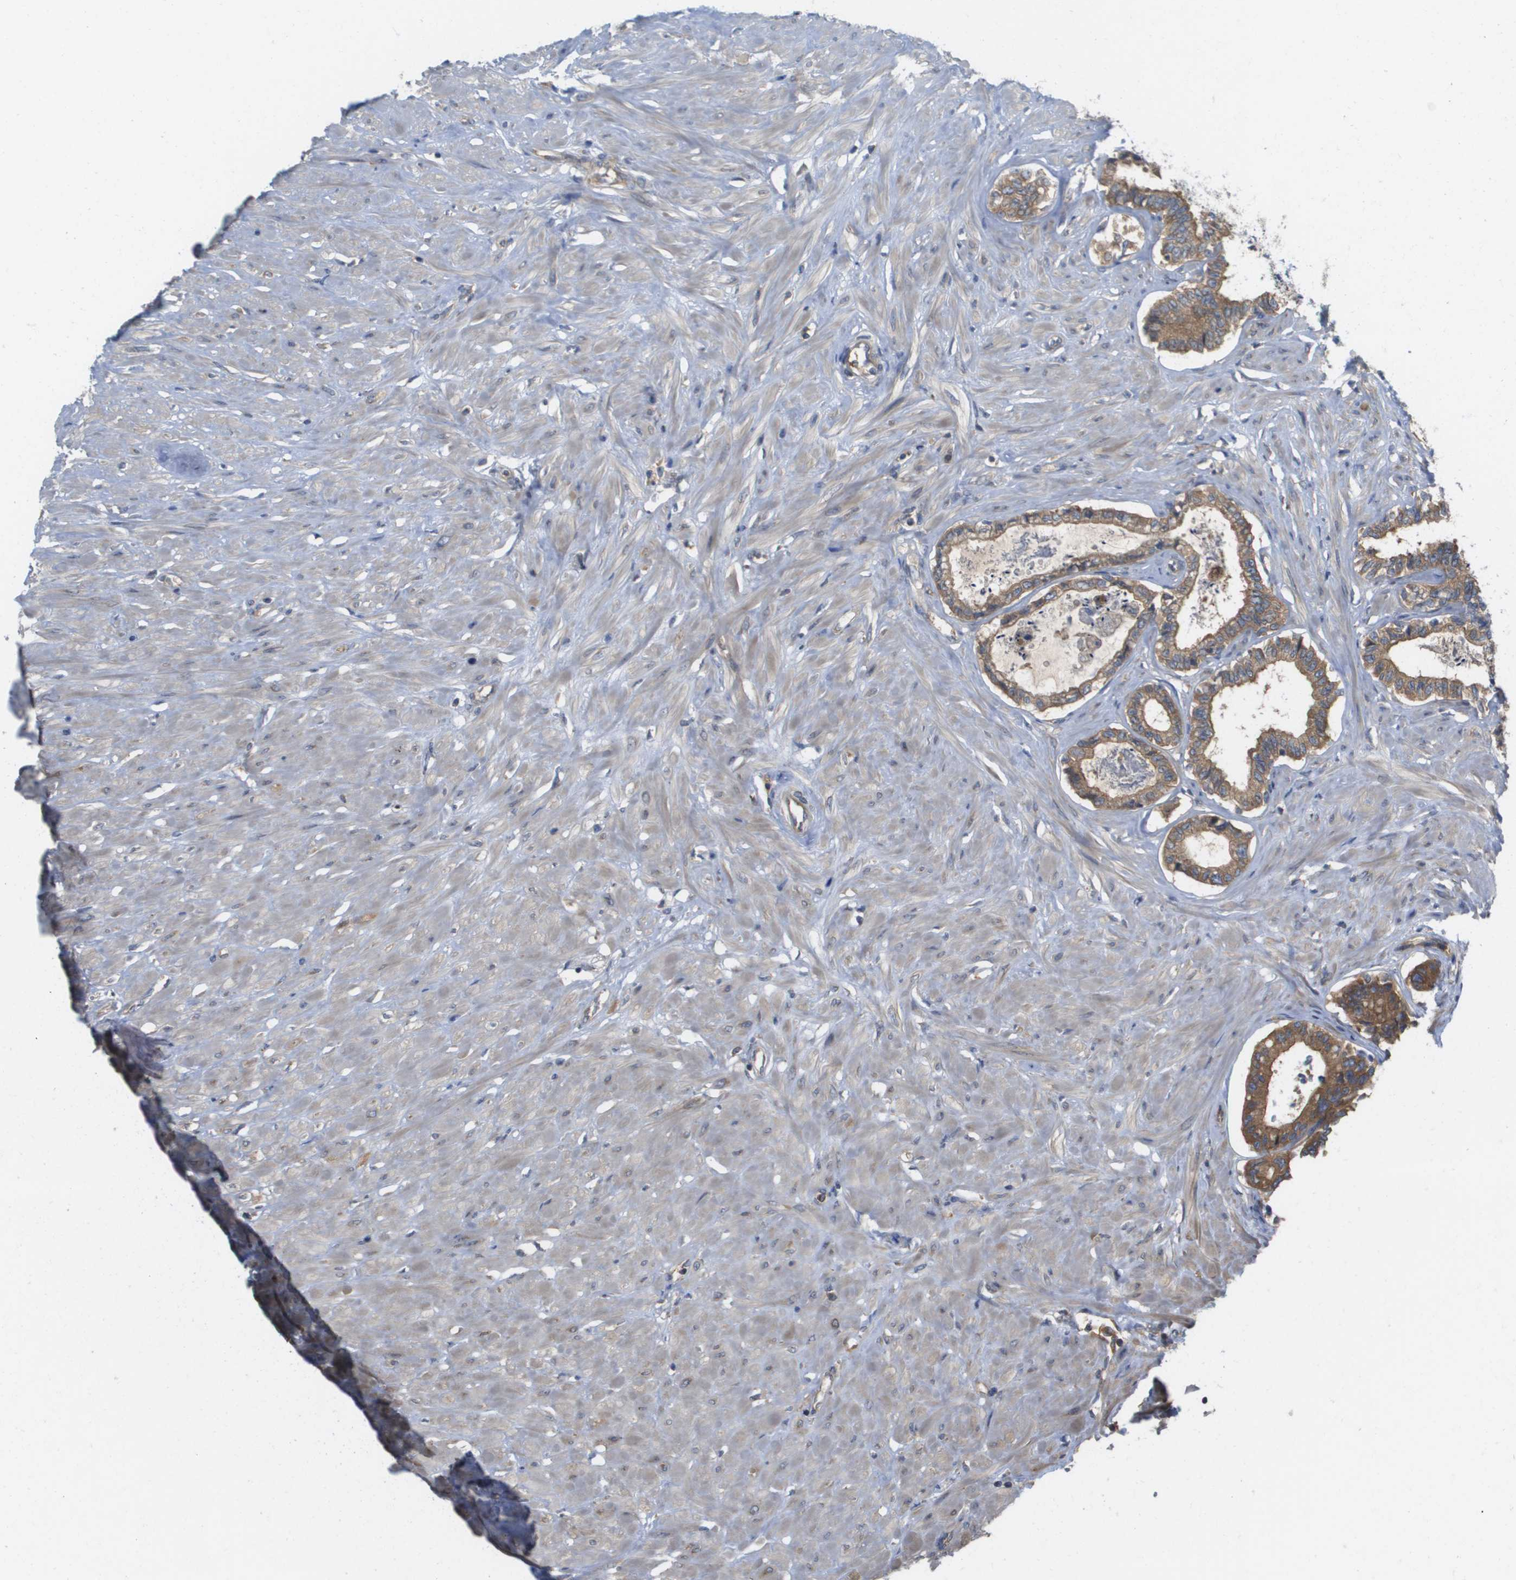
{"staining": {"intensity": "moderate", "quantity": ">75%", "location": "cytoplasmic/membranous"}, "tissue": "seminal vesicle", "cell_type": "Glandular cells", "image_type": "normal", "snomed": [{"axis": "morphology", "description": "Normal tissue, NOS"}, {"axis": "morphology", "description": "Adenocarcinoma, High grade"}, {"axis": "topography", "description": "Prostate"}, {"axis": "topography", "description": "Seminal veicle"}], "caption": "Immunohistochemical staining of normal human seminal vesicle shows >75% levels of moderate cytoplasmic/membranous protein expression in approximately >75% of glandular cells. (DAB IHC with brightfield microscopy, high magnification).", "gene": "EIF4G2", "patient": {"sex": "male", "age": 55}}